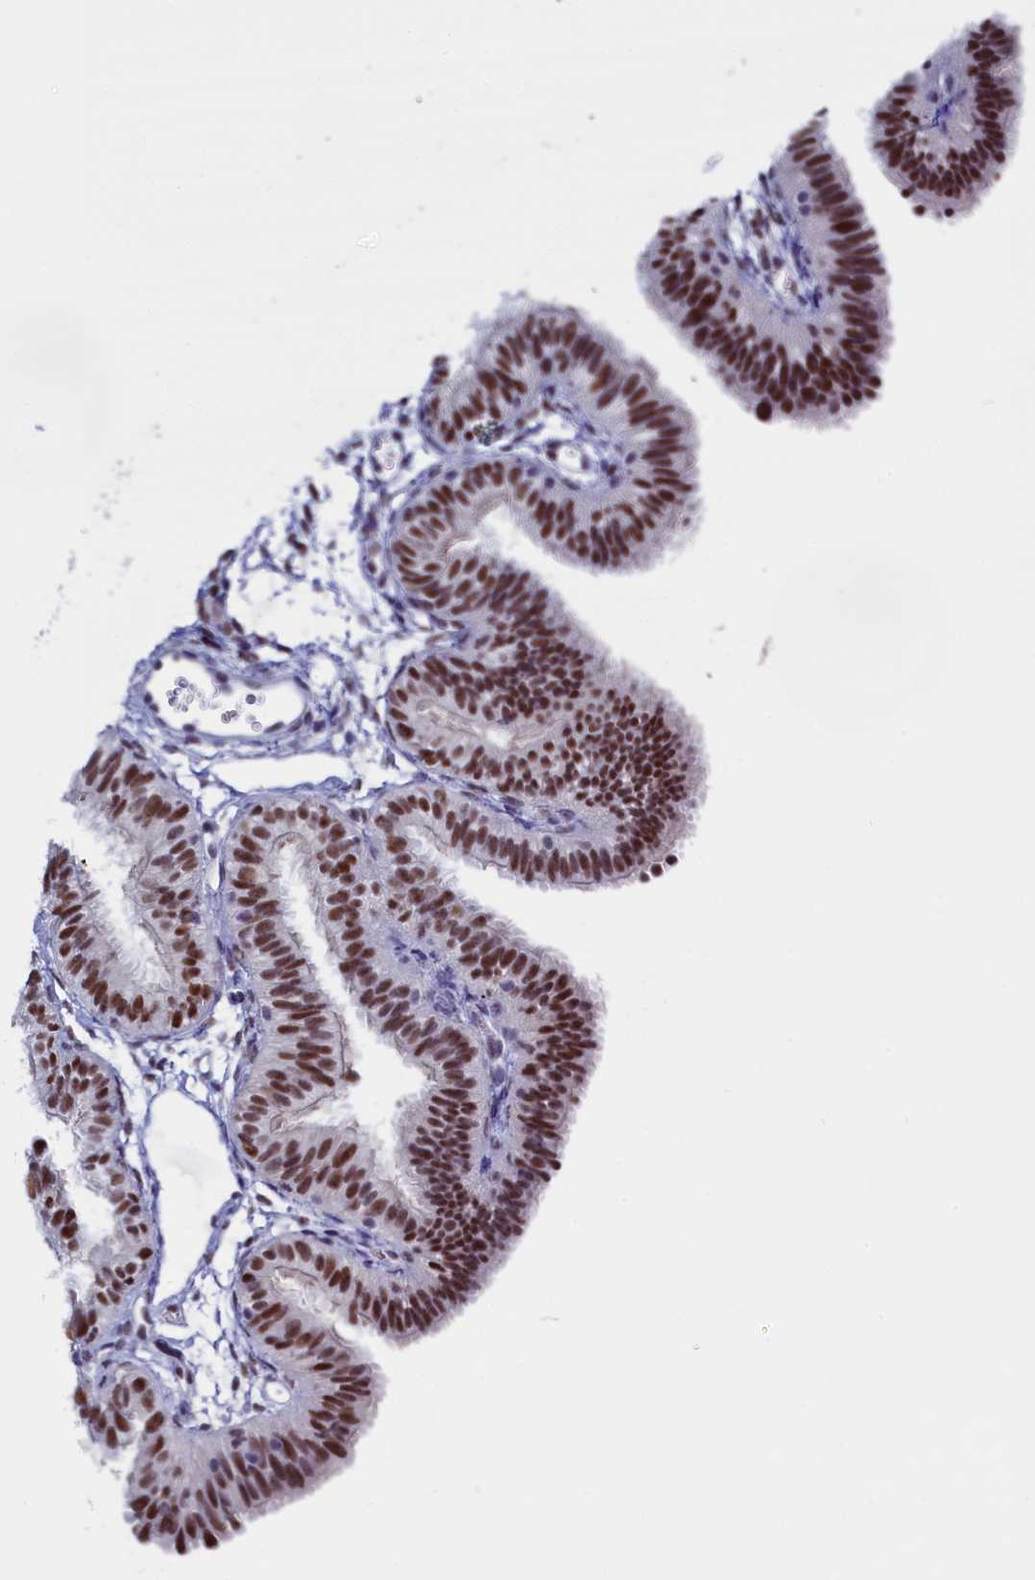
{"staining": {"intensity": "moderate", "quantity": ">75%", "location": "nuclear"}, "tissue": "fallopian tube", "cell_type": "Glandular cells", "image_type": "normal", "snomed": [{"axis": "morphology", "description": "Normal tissue, NOS"}, {"axis": "topography", "description": "Fallopian tube"}], "caption": "Human fallopian tube stained for a protein (brown) shows moderate nuclear positive staining in approximately >75% of glandular cells.", "gene": "CD2BP2", "patient": {"sex": "female", "age": 35}}